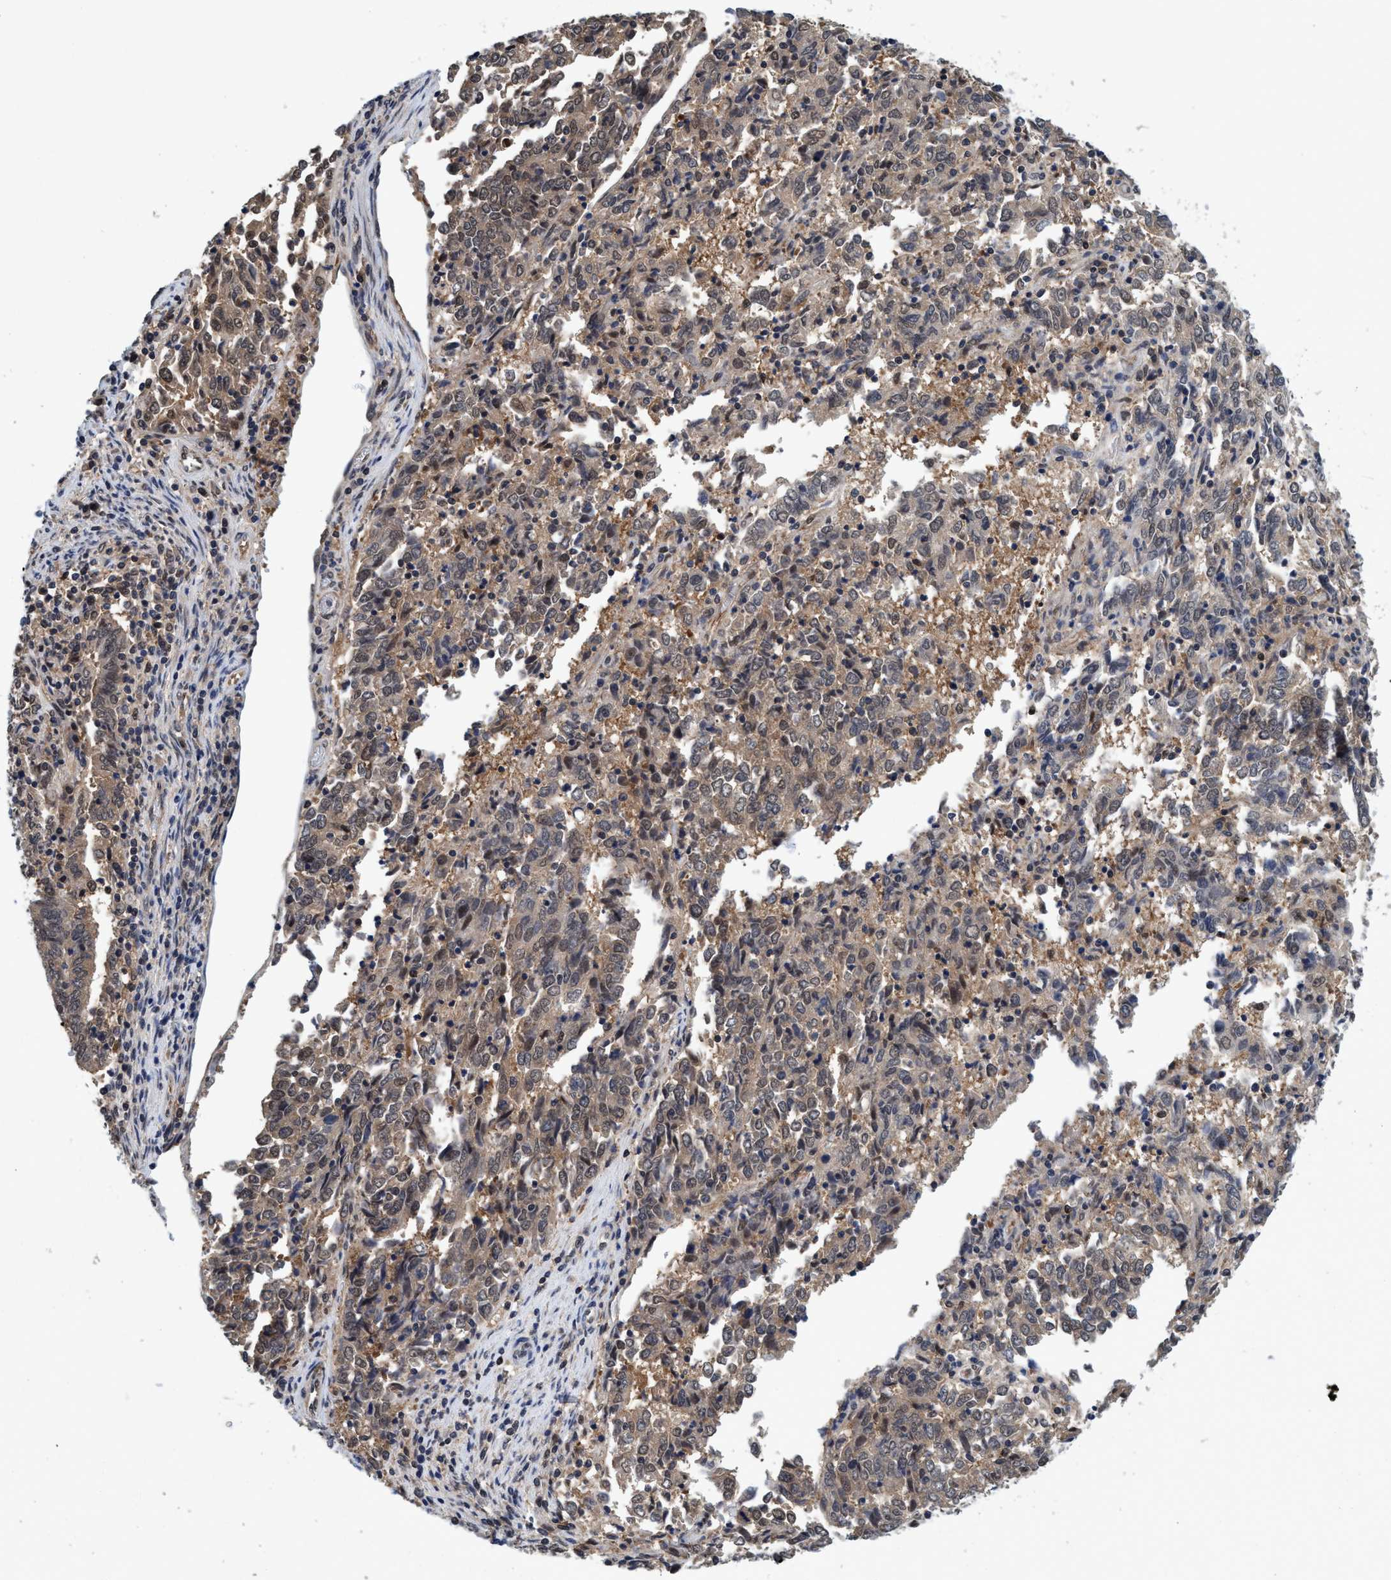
{"staining": {"intensity": "weak", "quantity": ">75%", "location": "cytoplasmic/membranous"}, "tissue": "endometrial cancer", "cell_type": "Tumor cells", "image_type": "cancer", "snomed": [{"axis": "morphology", "description": "Adenocarcinoma, NOS"}, {"axis": "topography", "description": "Endometrium"}], "caption": "Approximately >75% of tumor cells in human endometrial cancer show weak cytoplasmic/membranous protein expression as visualized by brown immunohistochemical staining.", "gene": "PSMD12", "patient": {"sex": "female", "age": 80}}